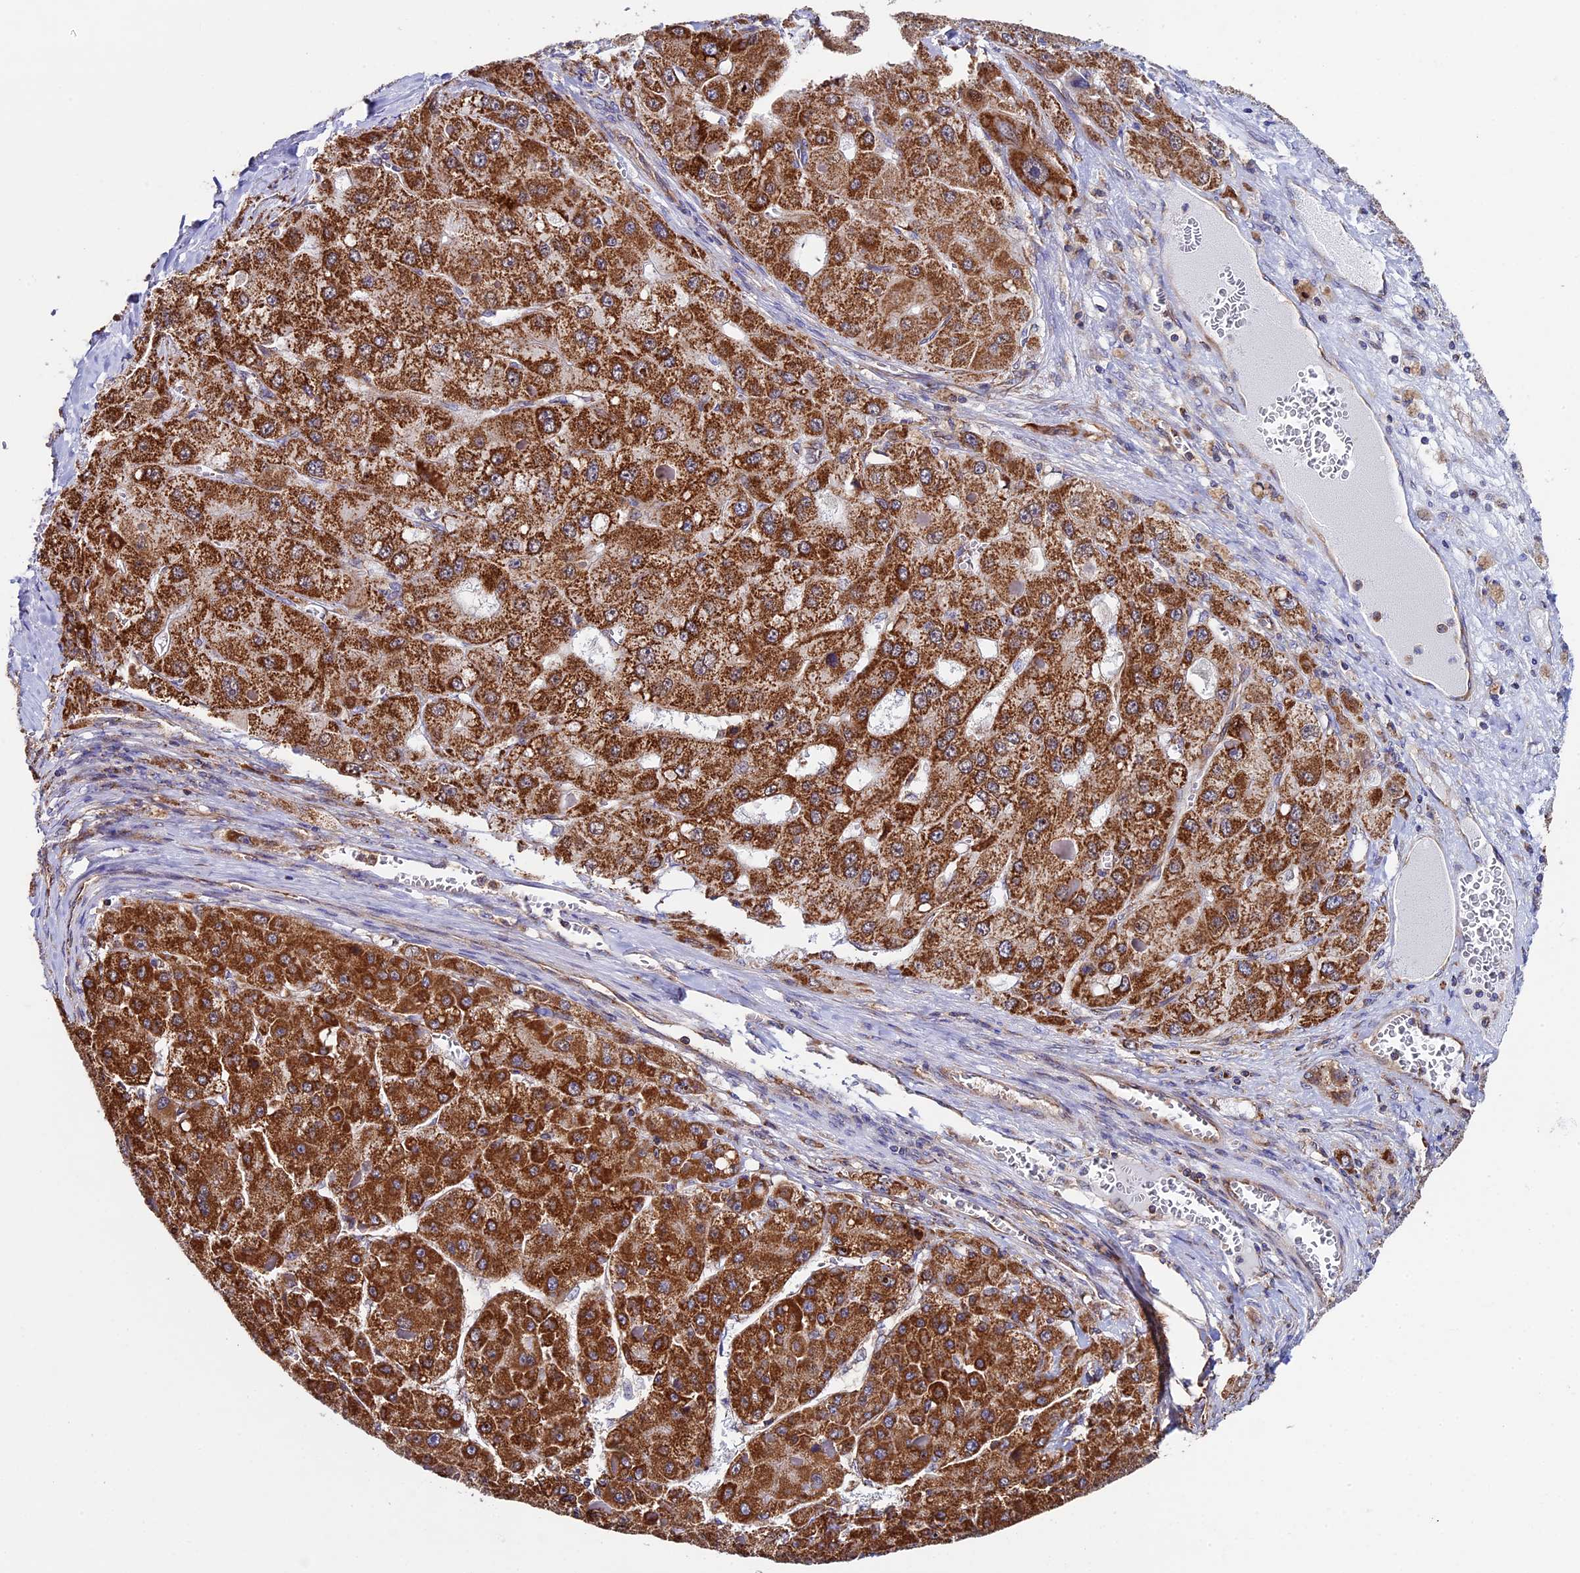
{"staining": {"intensity": "strong", "quantity": ">75%", "location": "cytoplasmic/membranous"}, "tissue": "liver cancer", "cell_type": "Tumor cells", "image_type": "cancer", "snomed": [{"axis": "morphology", "description": "Carcinoma, Hepatocellular, NOS"}, {"axis": "topography", "description": "Liver"}], "caption": "Protein expression analysis of human liver cancer reveals strong cytoplasmic/membranous staining in about >75% of tumor cells.", "gene": "SLC9A5", "patient": {"sex": "female", "age": 73}}